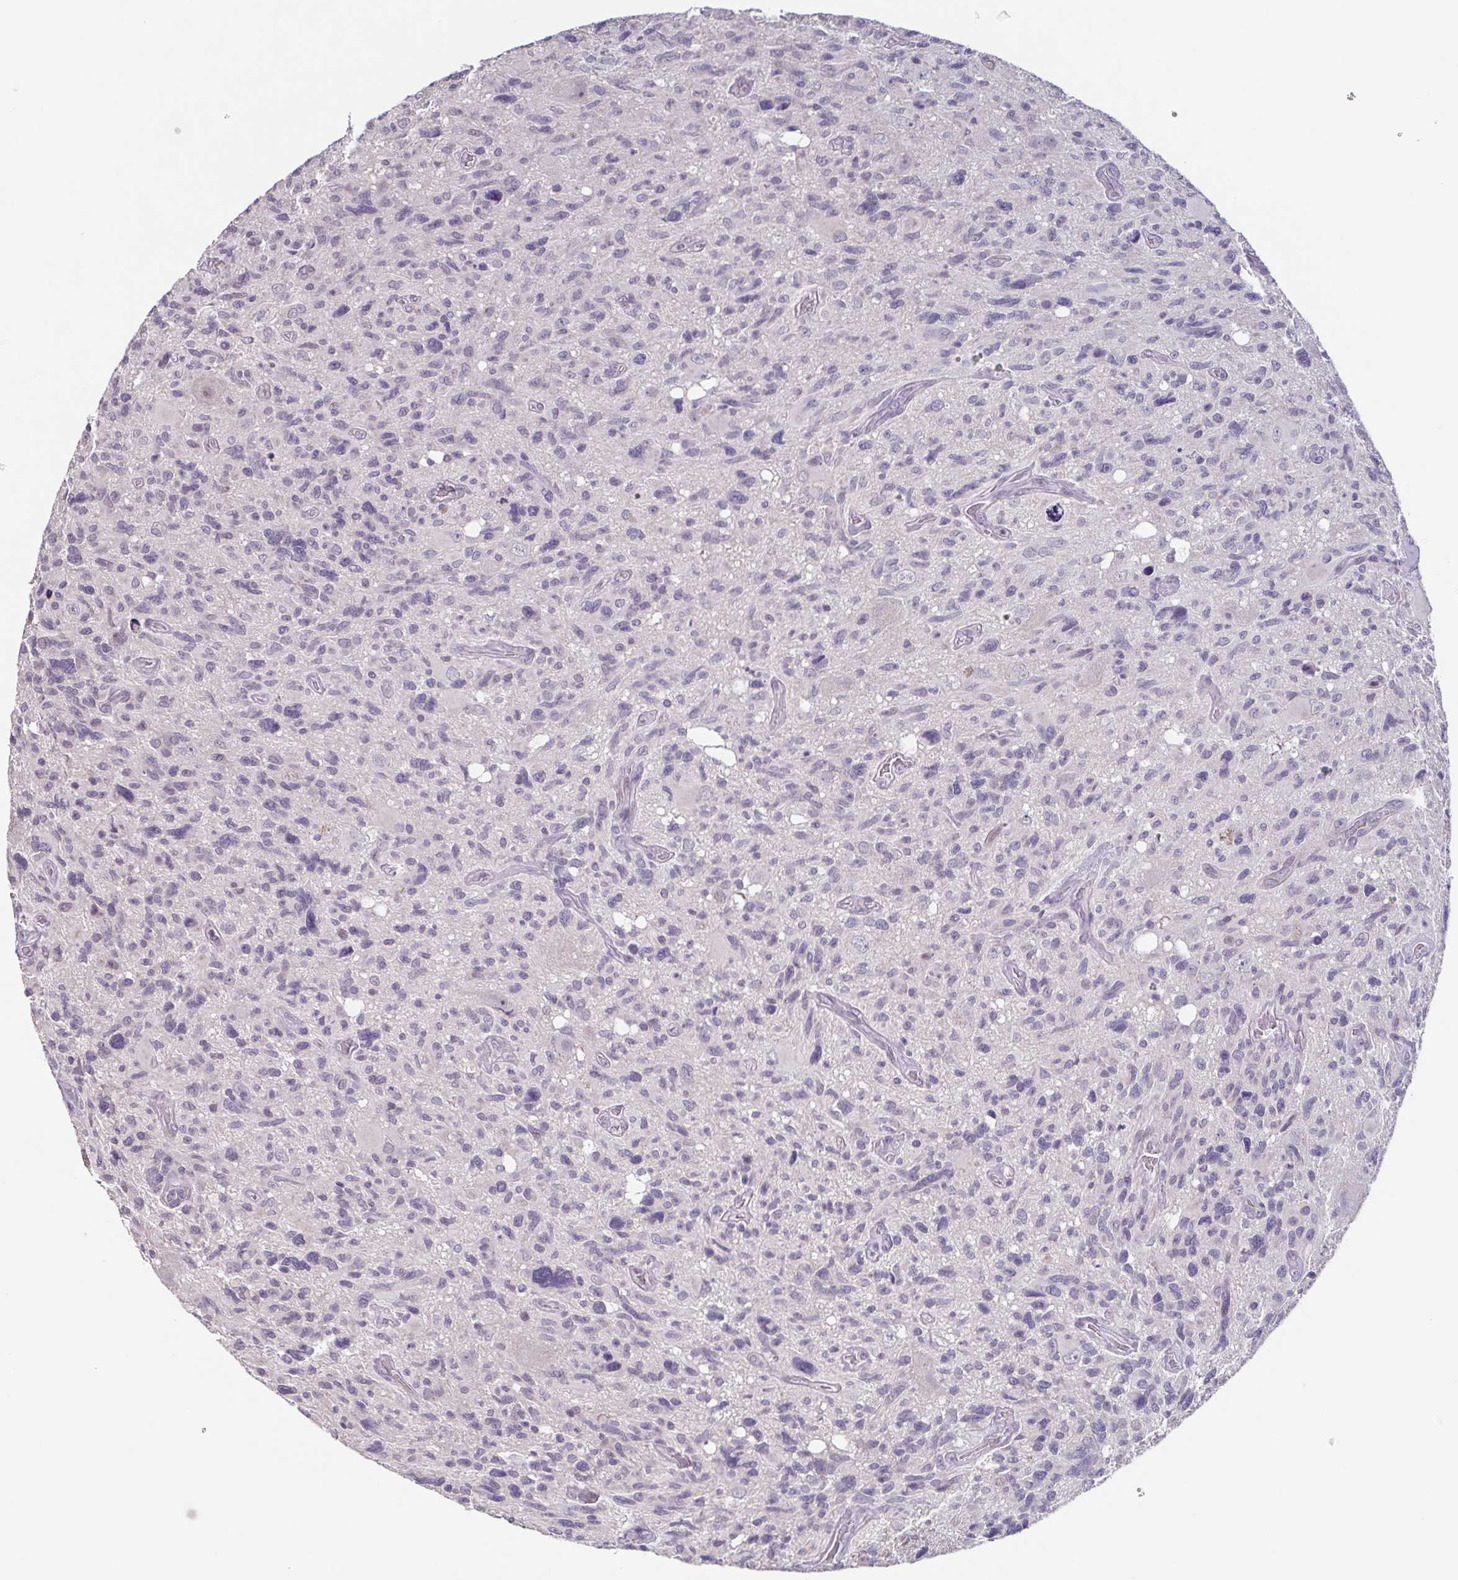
{"staining": {"intensity": "negative", "quantity": "none", "location": "none"}, "tissue": "glioma", "cell_type": "Tumor cells", "image_type": "cancer", "snomed": [{"axis": "morphology", "description": "Glioma, malignant, High grade"}, {"axis": "topography", "description": "Brain"}], "caption": "IHC histopathology image of glioma stained for a protein (brown), which reveals no expression in tumor cells.", "gene": "GHRL", "patient": {"sex": "male", "age": 49}}